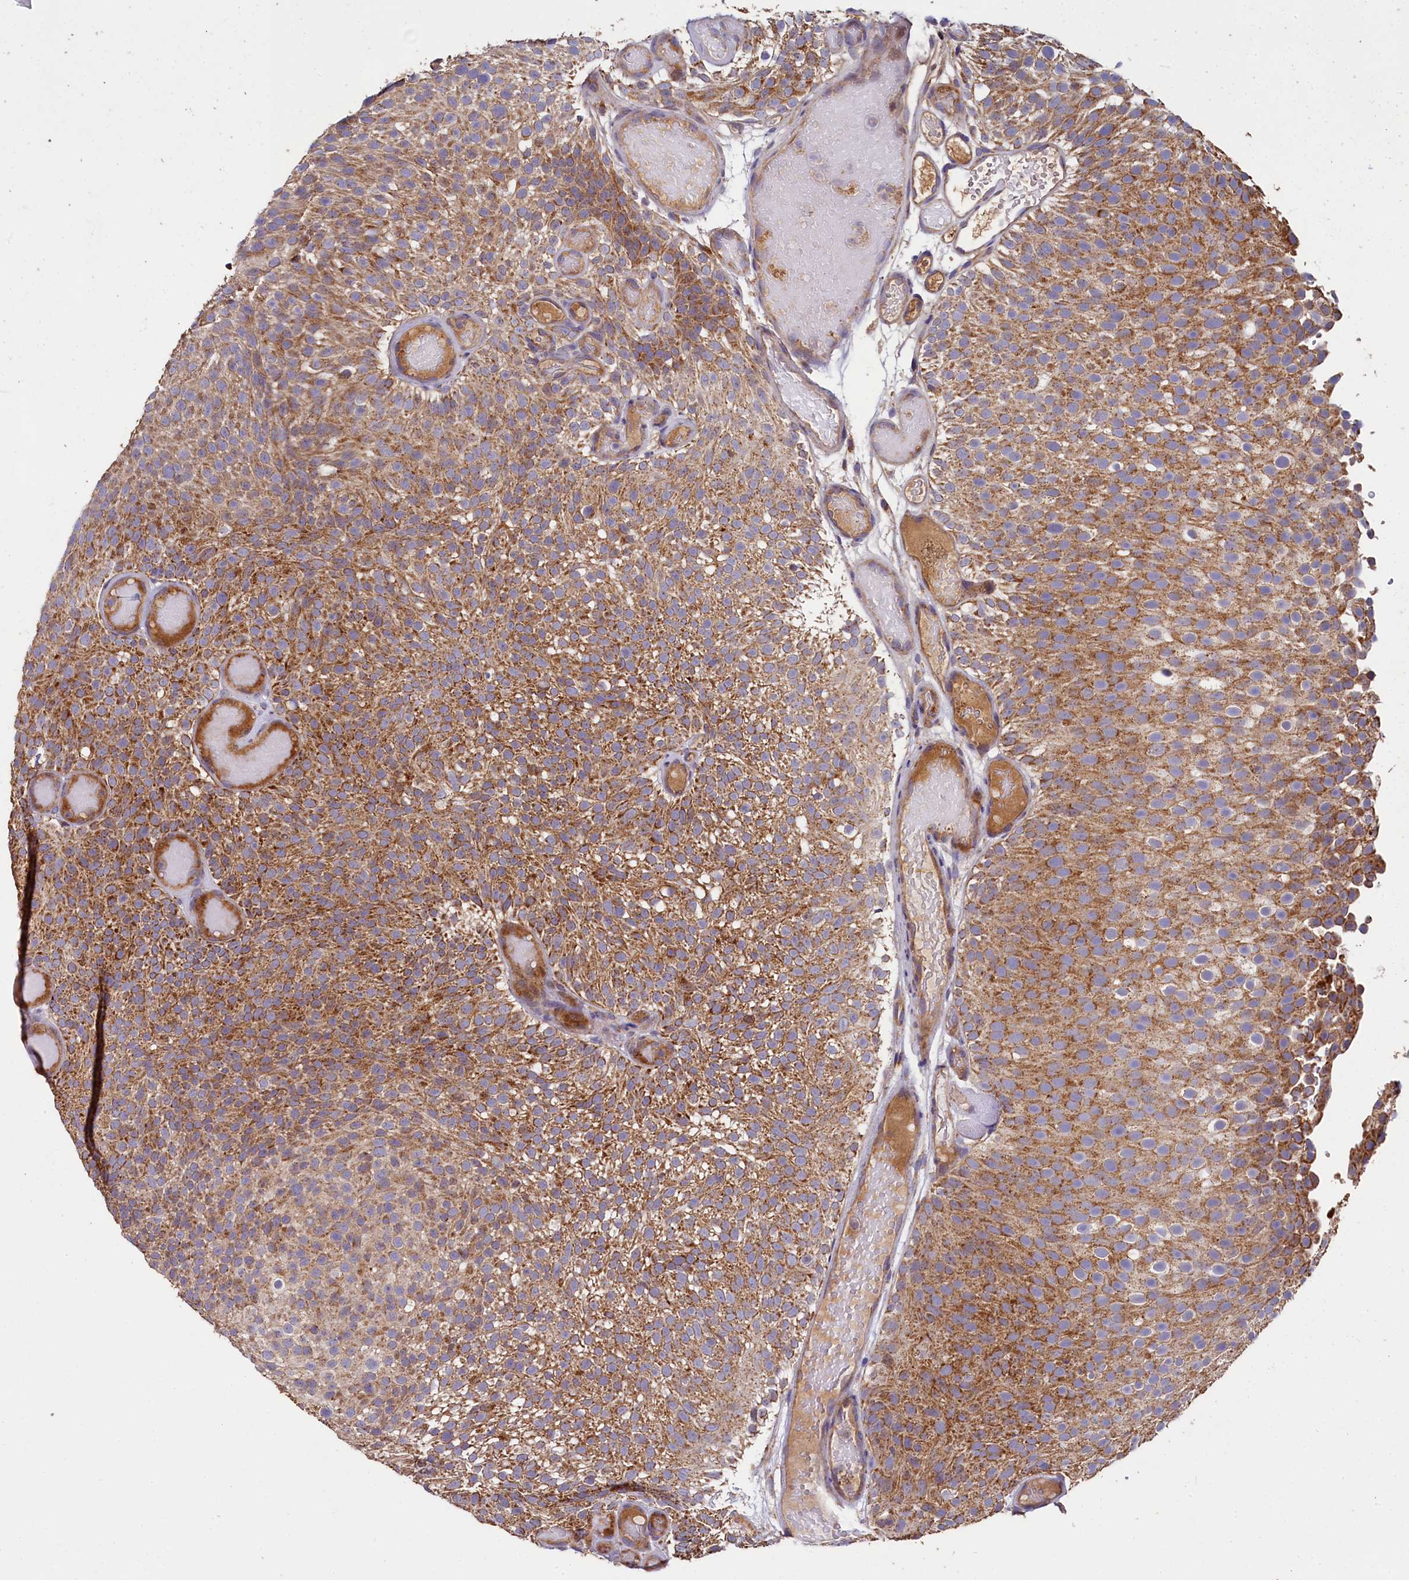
{"staining": {"intensity": "moderate", "quantity": ">75%", "location": "cytoplasmic/membranous"}, "tissue": "urothelial cancer", "cell_type": "Tumor cells", "image_type": "cancer", "snomed": [{"axis": "morphology", "description": "Urothelial carcinoma, Low grade"}, {"axis": "topography", "description": "Urinary bladder"}], "caption": "Urothelial cancer was stained to show a protein in brown. There is medium levels of moderate cytoplasmic/membranous expression in approximately >75% of tumor cells.", "gene": "SPRYD3", "patient": {"sex": "male", "age": 78}}